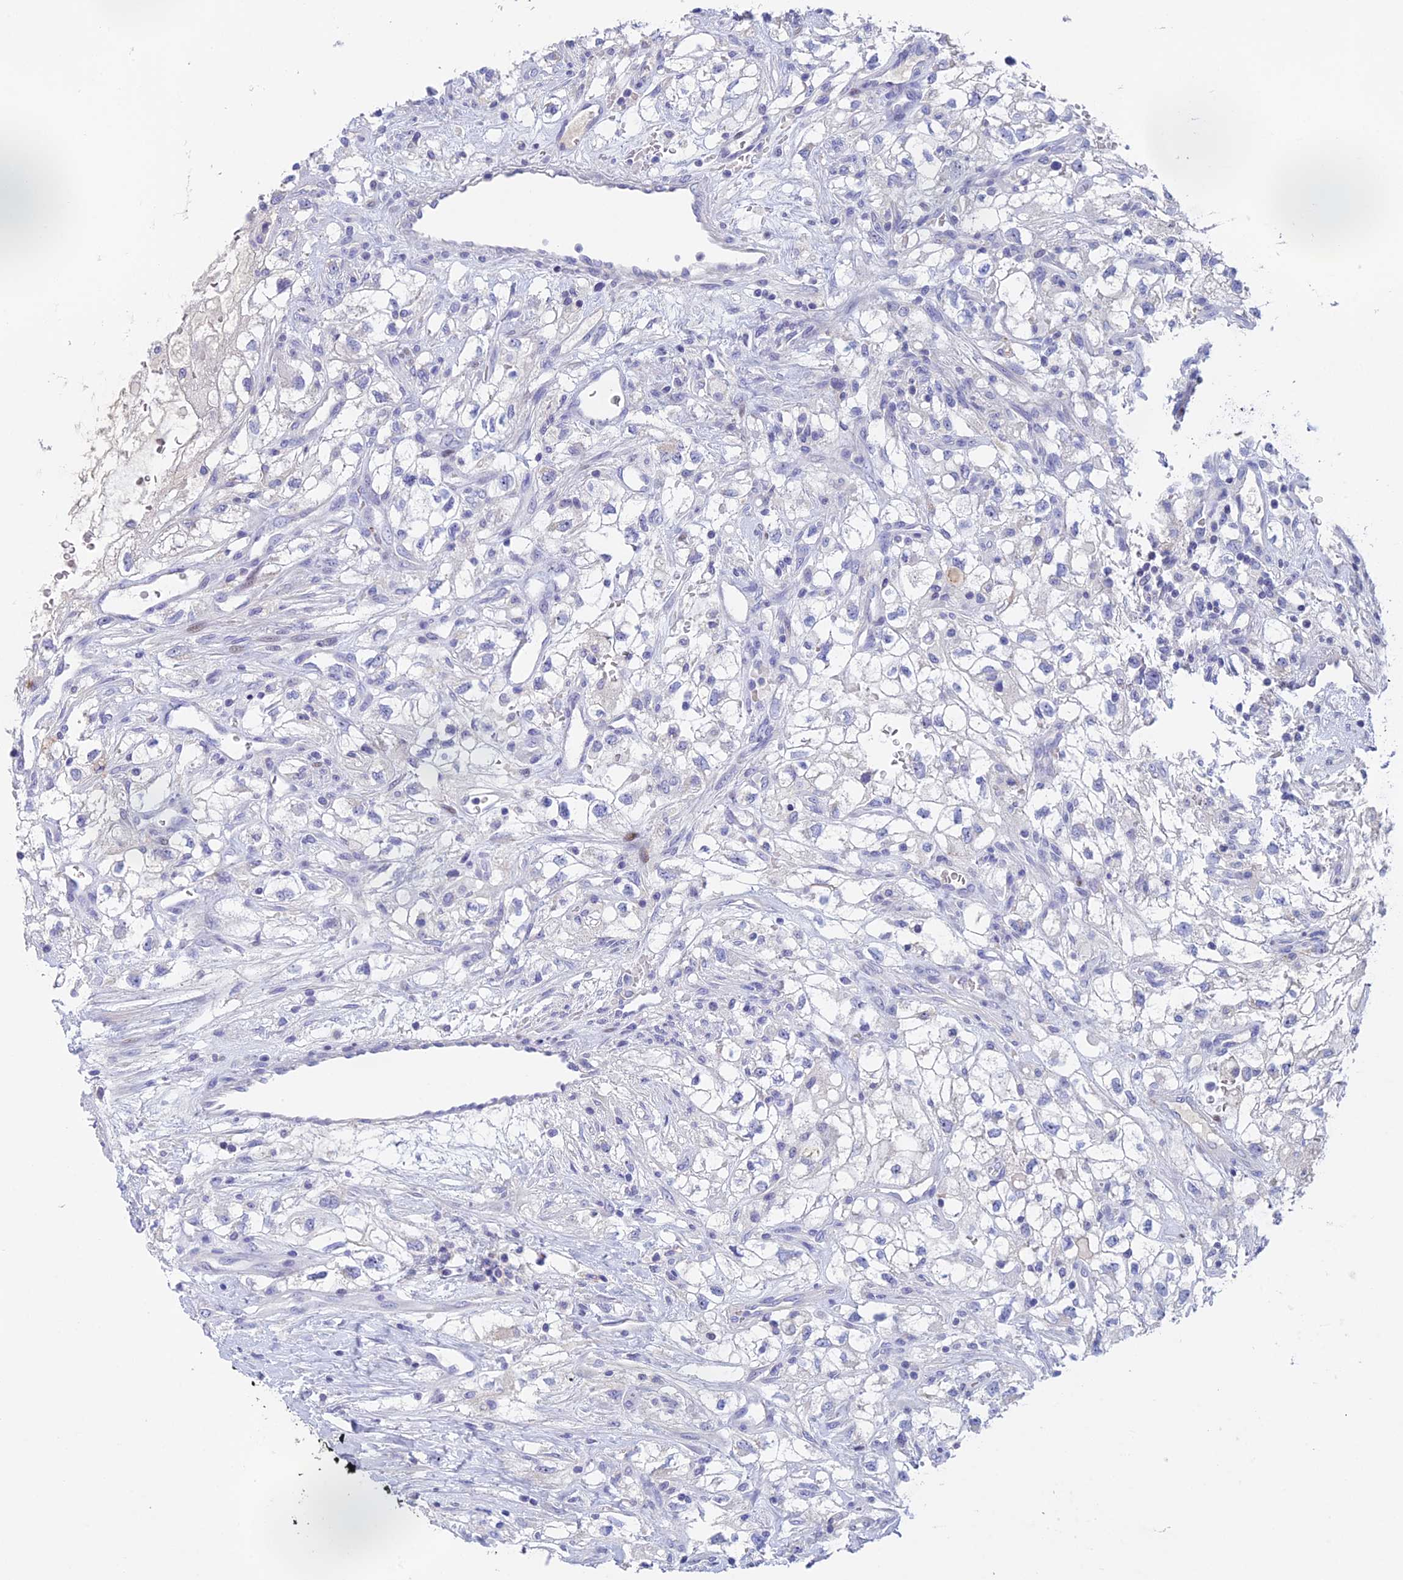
{"staining": {"intensity": "negative", "quantity": "none", "location": "none"}, "tissue": "renal cancer", "cell_type": "Tumor cells", "image_type": "cancer", "snomed": [{"axis": "morphology", "description": "Adenocarcinoma, NOS"}, {"axis": "topography", "description": "Kidney"}], "caption": "Renal adenocarcinoma stained for a protein using immunohistochemistry shows no expression tumor cells.", "gene": "REXO5", "patient": {"sex": "male", "age": 59}}